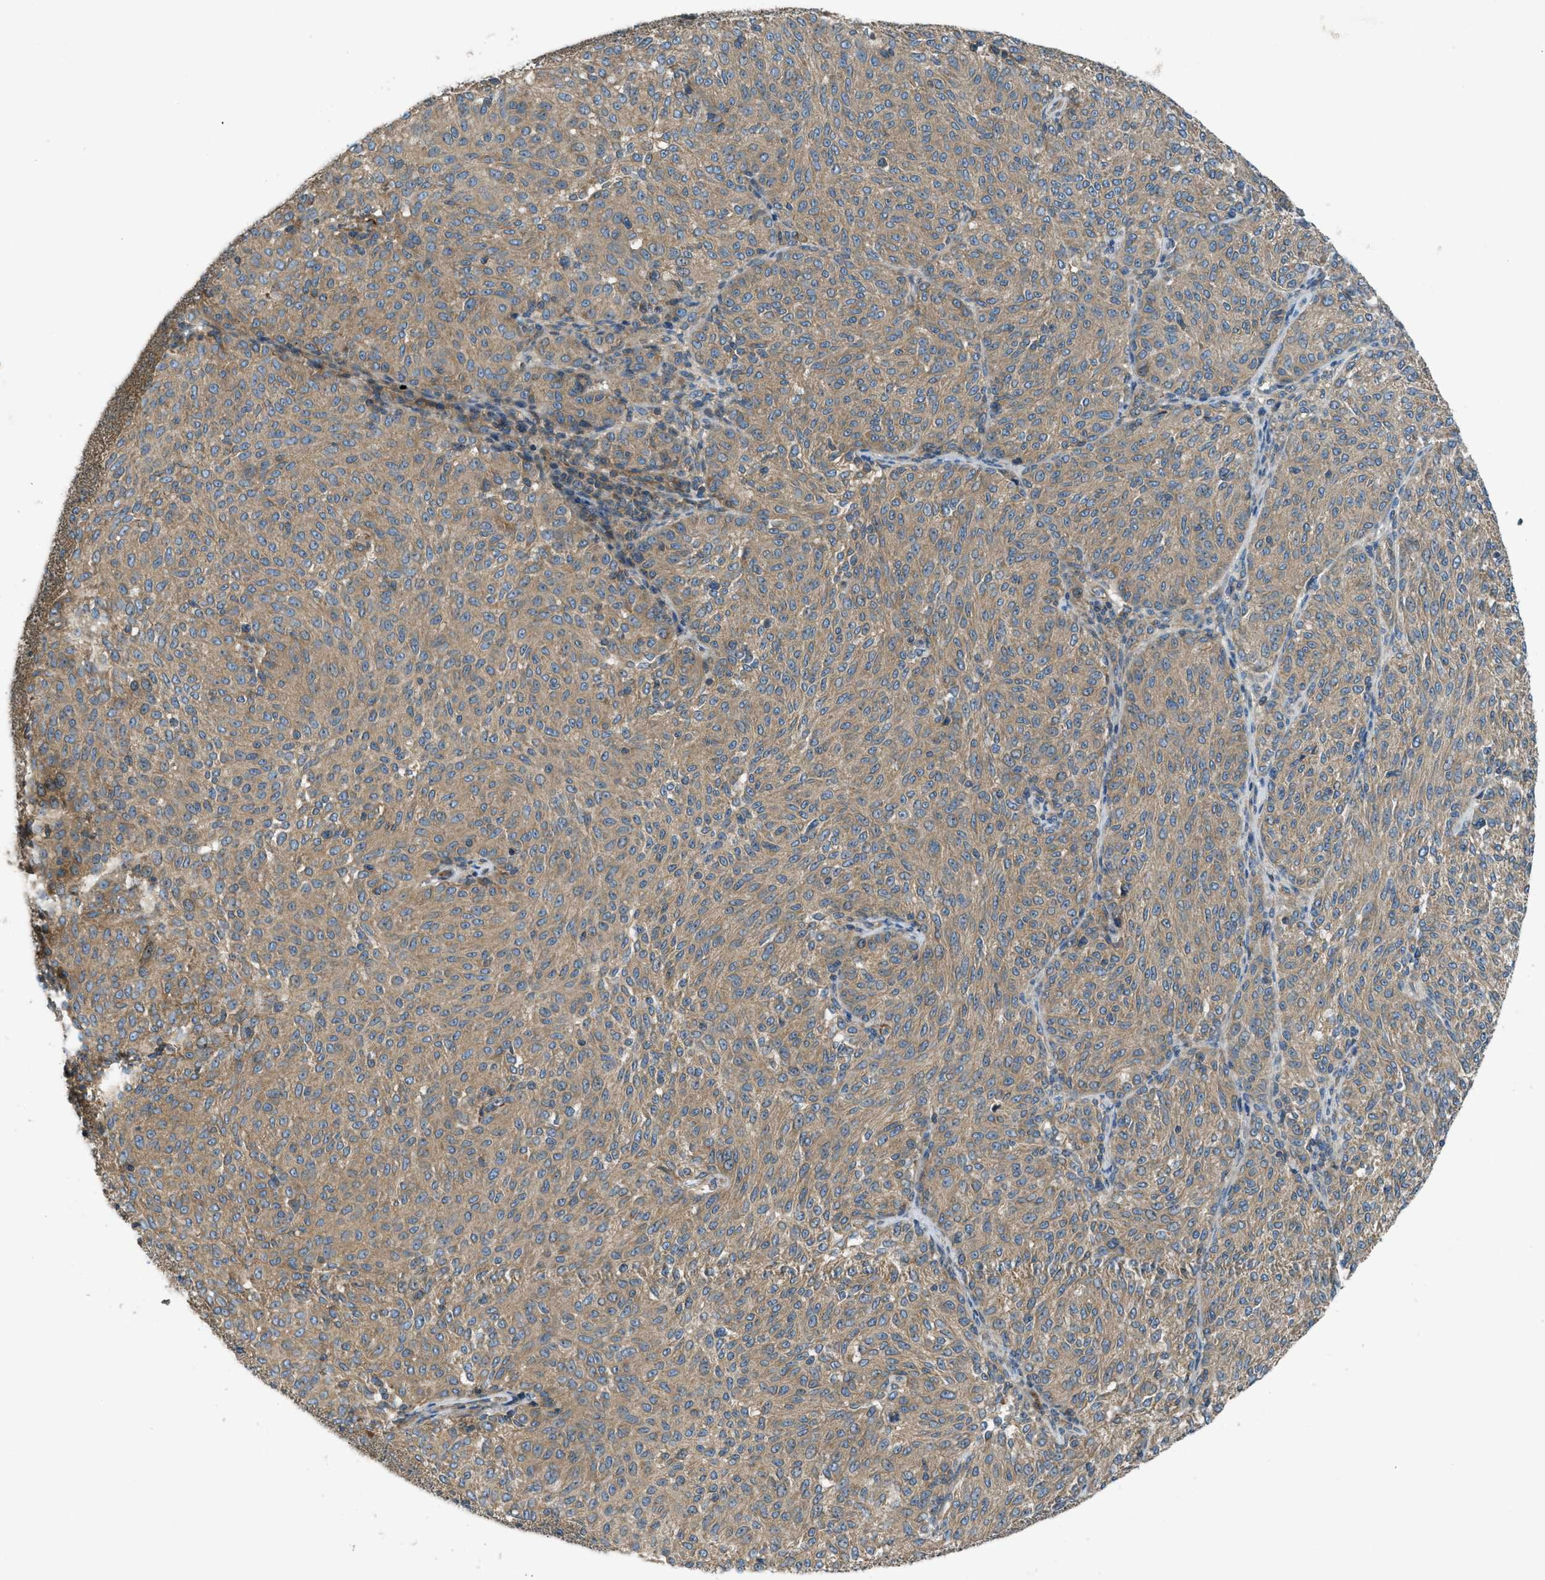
{"staining": {"intensity": "moderate", "quantity": ">75%", "location": "cytoplasmic/membranous"}, "tissue": "melanoma", "cell_type": "Tumor cells", "image_type": "cancer", "snomed": [{"axis": "morphology", "description": "Malignant melanoma, NOS"}, {"axis": "topography", "description": "Skin"}], "caption": "Tumor cells reveal medium levels of moderate cytoplasmic/membranous expression in about >75% of cells in melanoma. The staining was performed using DAB, with brown indicating positive protein expression. Nuclei are stained blue with hematoxylin.", "gene": "VEZT", "patient": {"sex": "female", "age": 72}}